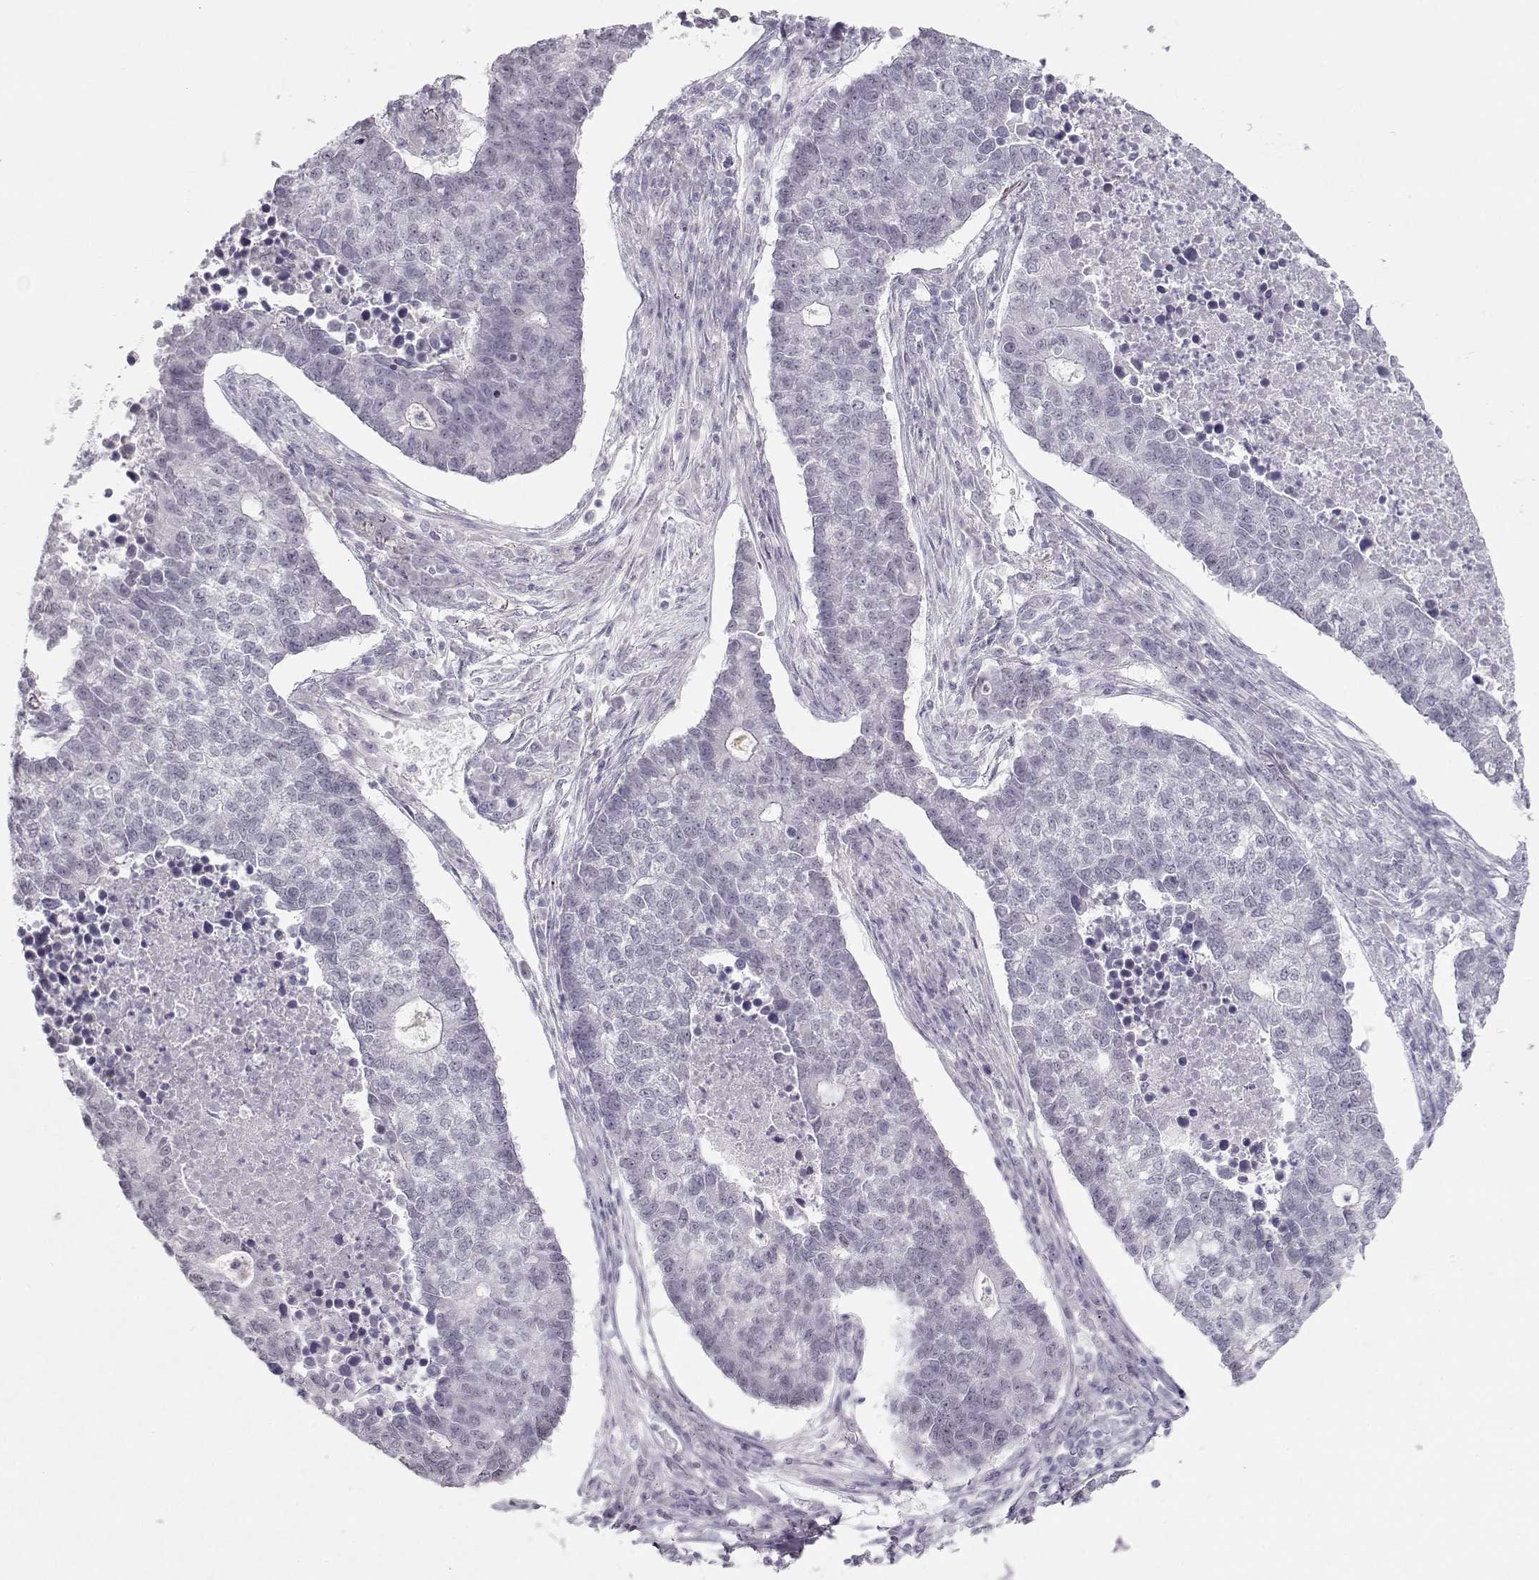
{"staining": {"intensity": "negative", "quantity": "none", "location": "none"}, "tissue": "lung cancer", "cell_type": "Tumor cells", "image_type": "cancer", "snomed": [{"axis": "morphology", "description": "Adenocarcinoma, NOS"}, {"axis": "topography", "description": "Lung"}], "caption": "This is an IHC photomicrograph of lung cancer. There is no staining in tumor cells.", "gene": "IMPG1", "patient": {"sex": "male", "age": 57}}